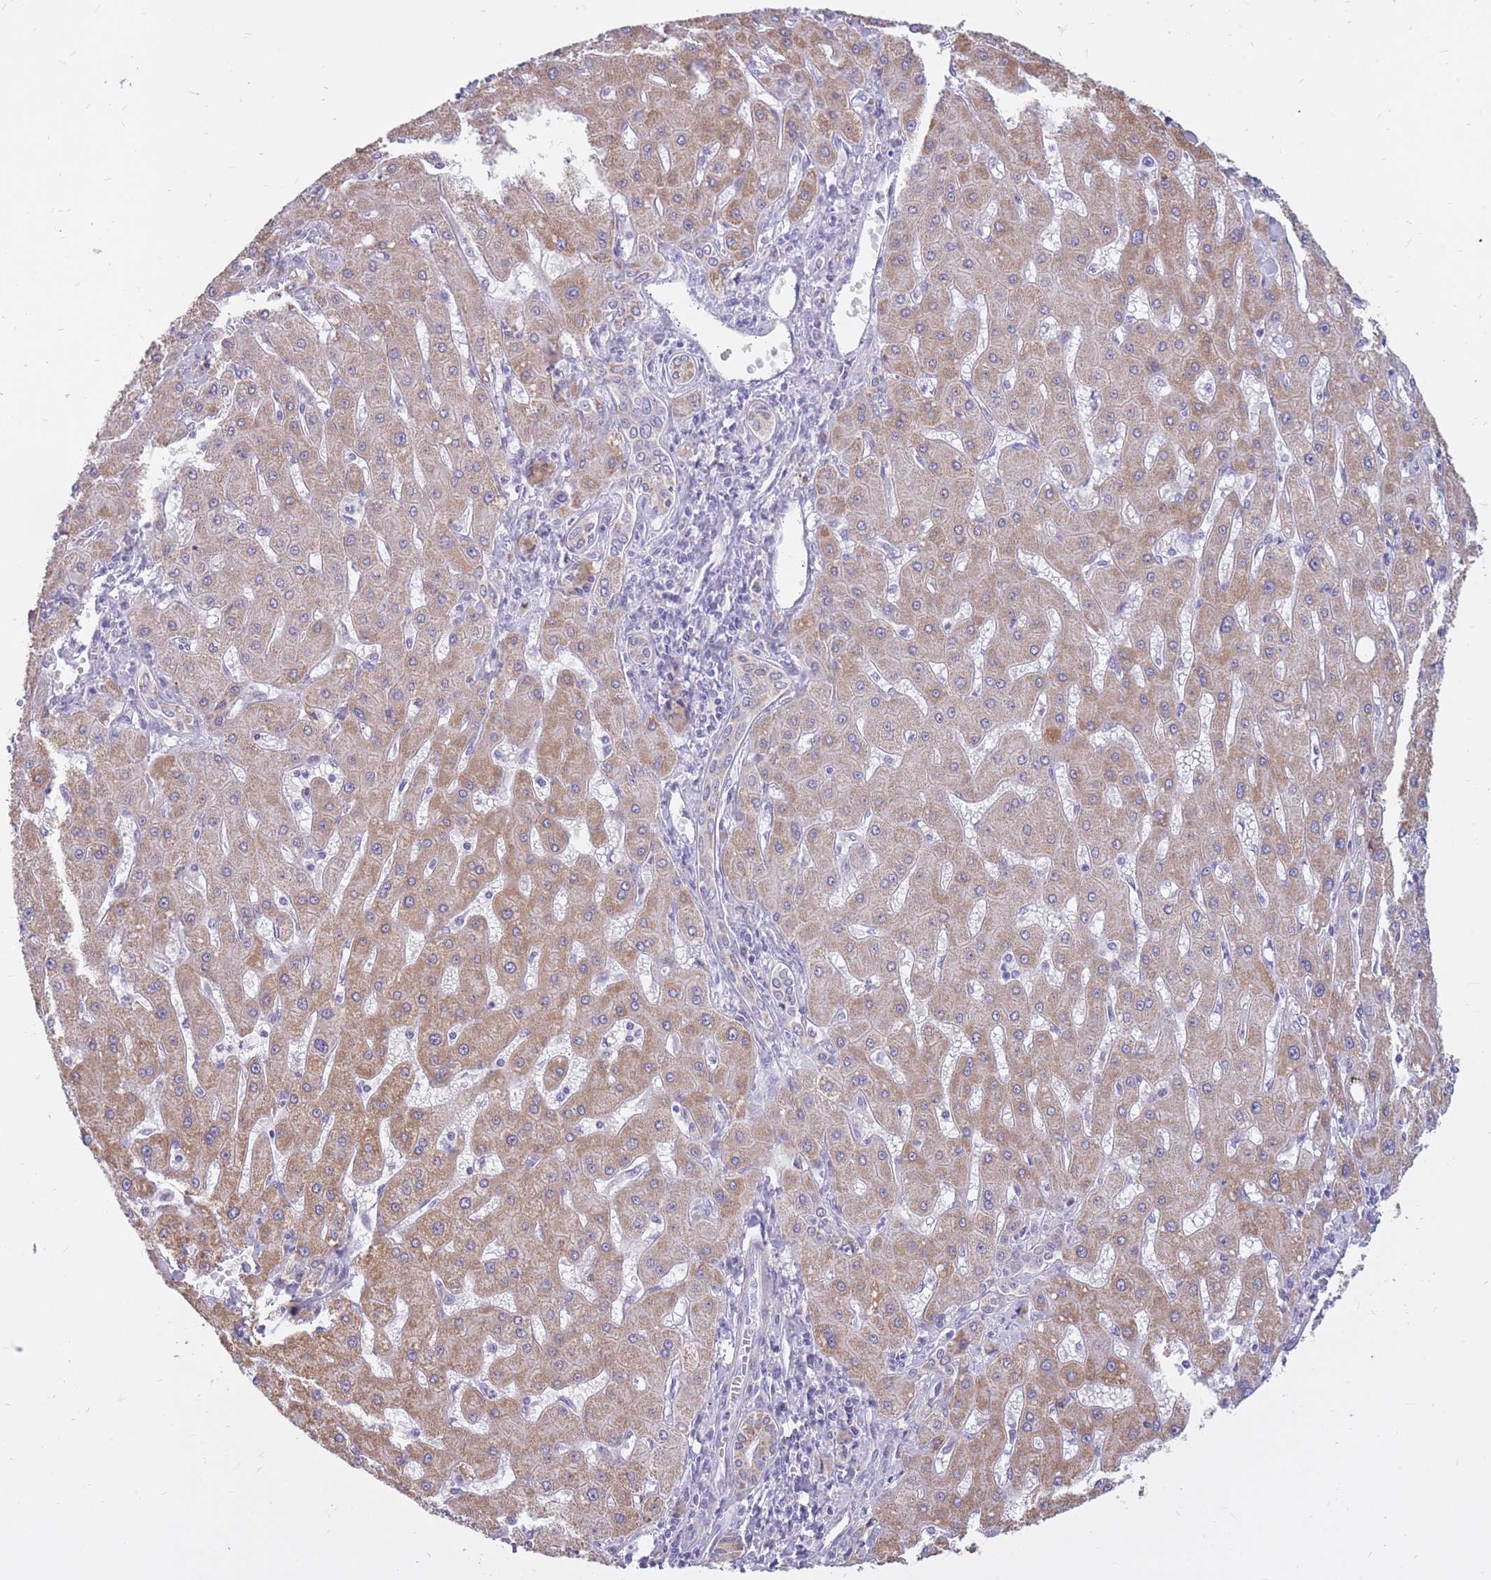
{"staining": {"intensity": "moderate", "quantity": "25%-75%", "location": "cytoplasmic/membranous"}, "tissue": "liver cancer", "cell_type": "Tumor cells", "image_type": "cancer", "snomed": [{"axis": "morphology", "description": "Carcinoma, Hepatocellular, NOS"}, {"axis": "topography", "description": "Liver"}], "caption": "This image exhibits immunohistochemistry (IHC) staining of liver hepatocellular carcinoma, with medium moderate cytoplasmic/membranous expression in about 25%-75% of tumor cells.", "gene": "RNF170", "patient": {"sex": "male", "age": 72}}